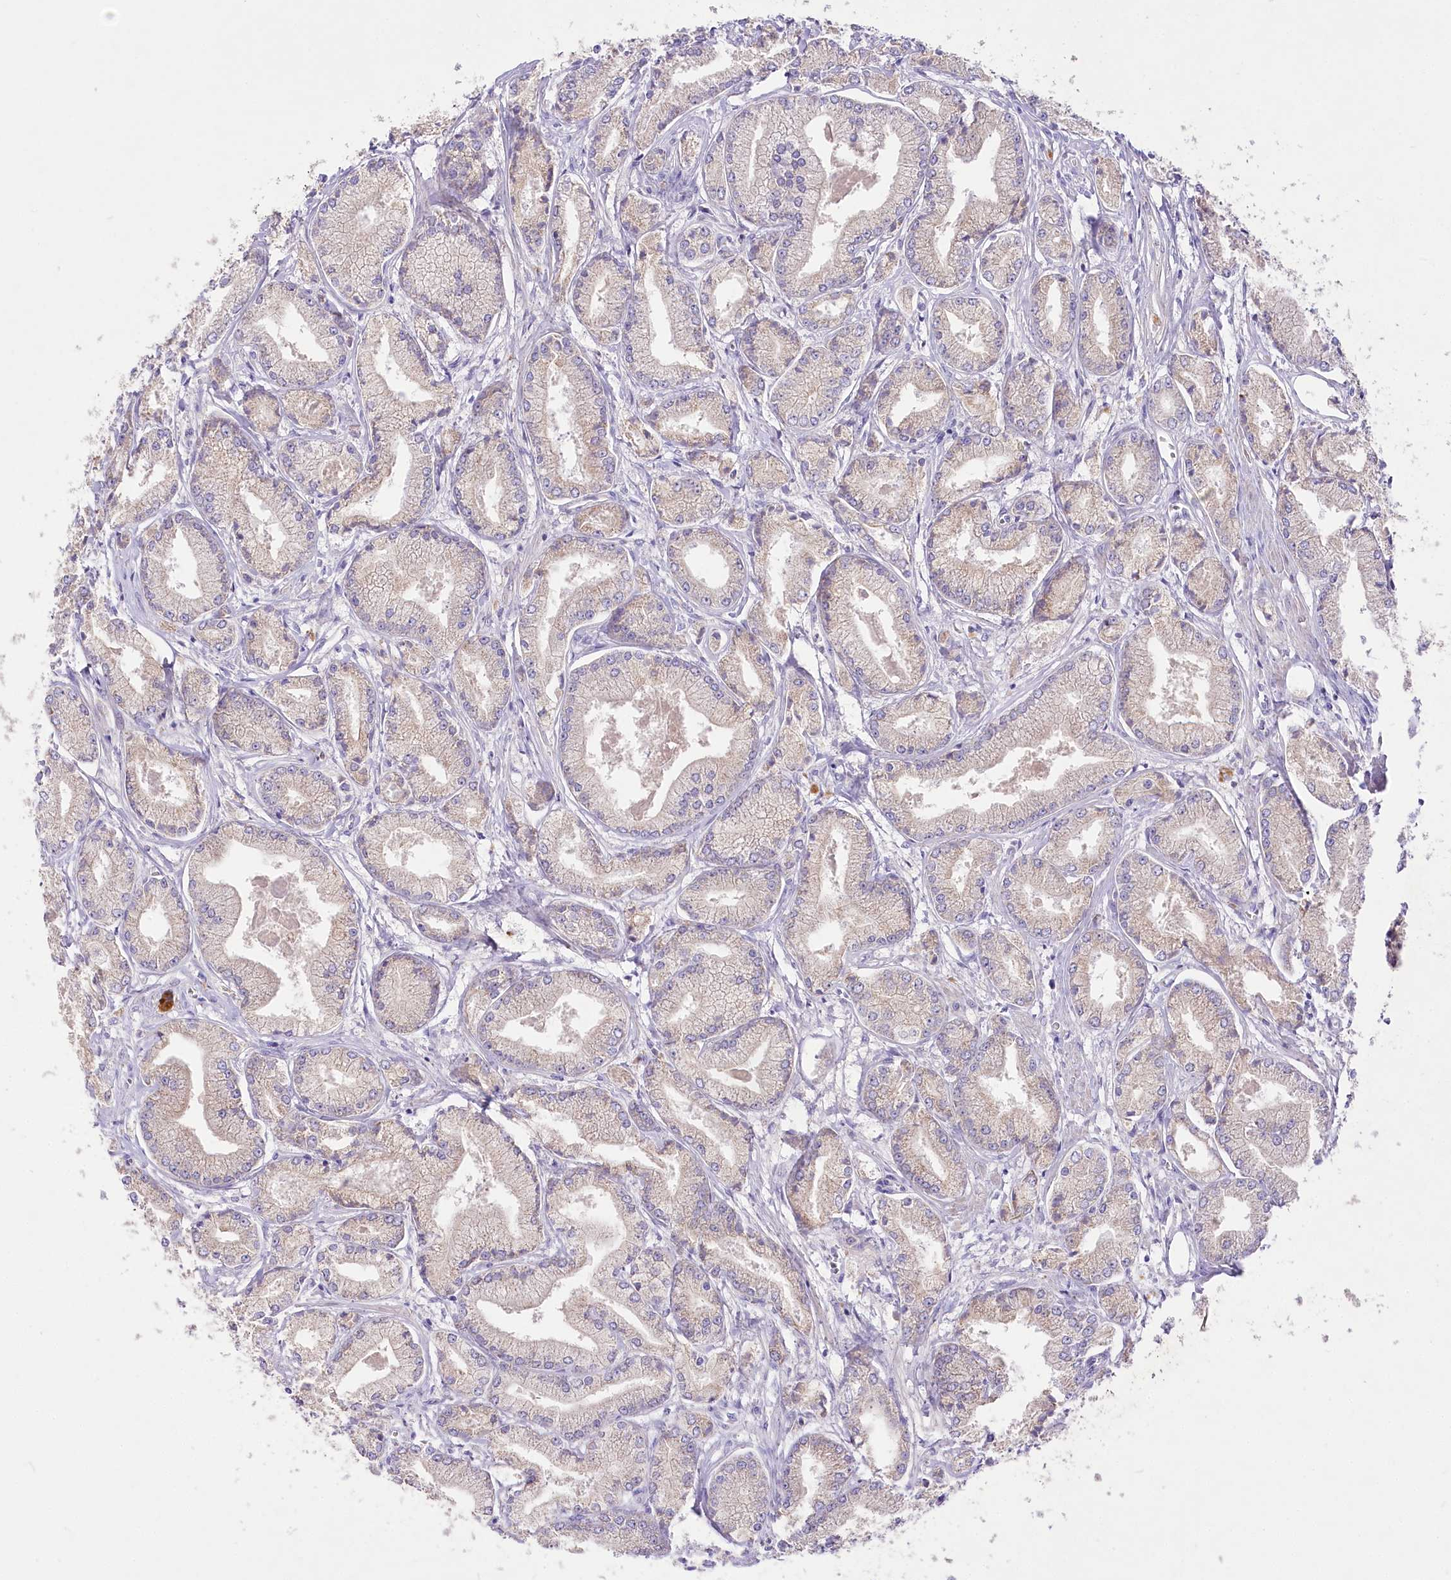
{"staining": {"intensity": "weak", "quantity": "25%-75%", "location": "cytoplasmic/membranous"}, "tissue": "prostate cancer", "cell_type": "Tumor cells", "image_type": "cancer", "snomed": [{"axis": "morphology", "description": "Adenocarcinoma, Low grade"}, {"axis": "topography", "description": "Prostate"}], "caption": "Tumor cells display weak cytoplasmic/membranous expression in about 25%-75% of cells in prostate cancer (low-grade adenocarcinoma).", "gene": "LRRC14B", "patient": {"sex": "male", "age": 60}}